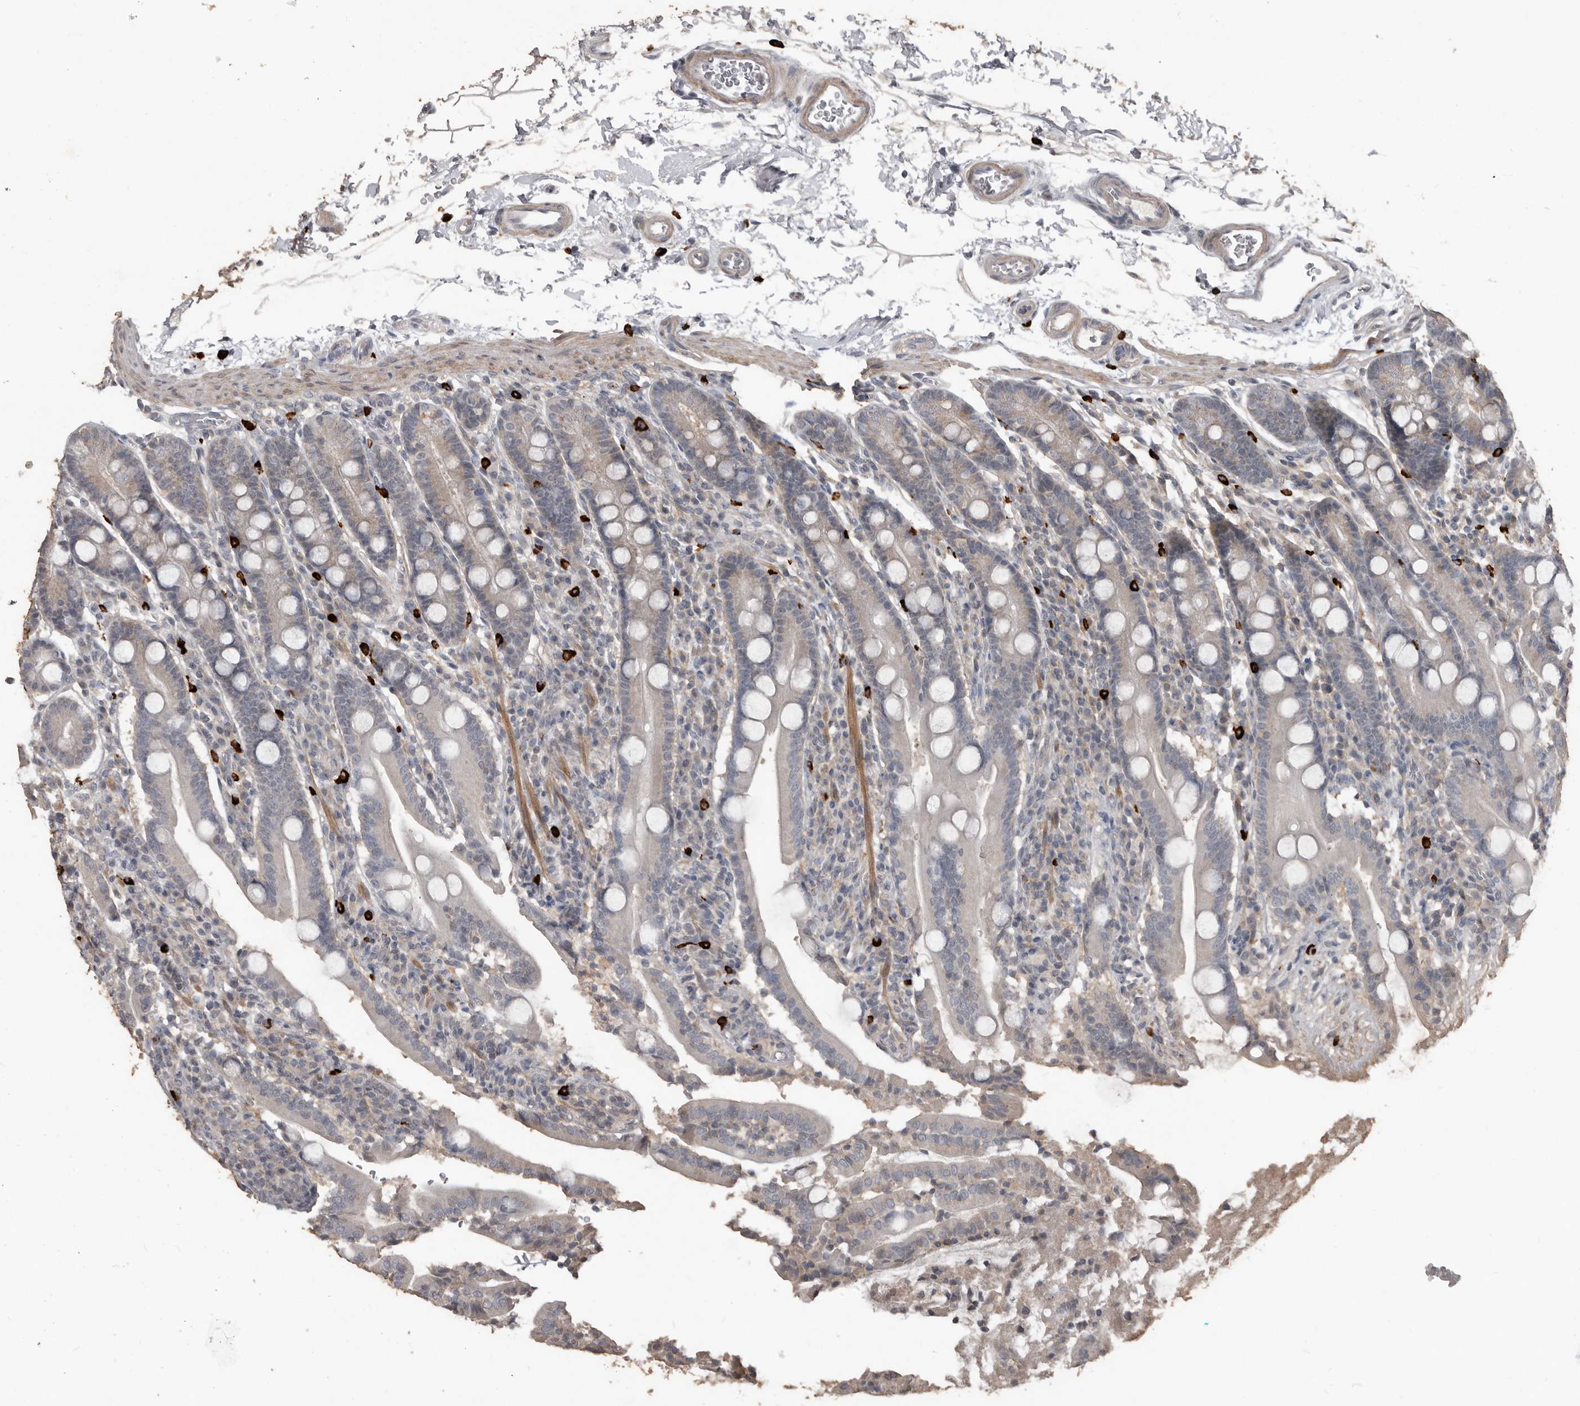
{"staining": {"intensity": "weak", "quantity": "<25%", "location": "cytoplasmic/membranous"}, "tissue": "duodenum", "cell_type": "Glandular cells", "image_type": "normal", "snomed": [{"axis": "morphology", "description": "Normal tissue, NOS"}, {"axis": "topography", "description": "Duodenum"}], "caption": "Glandular cells show no significant positivity in benign duodenum.", "gene": "BAMBI", "patient": {"sex": "male", "age": 35}}